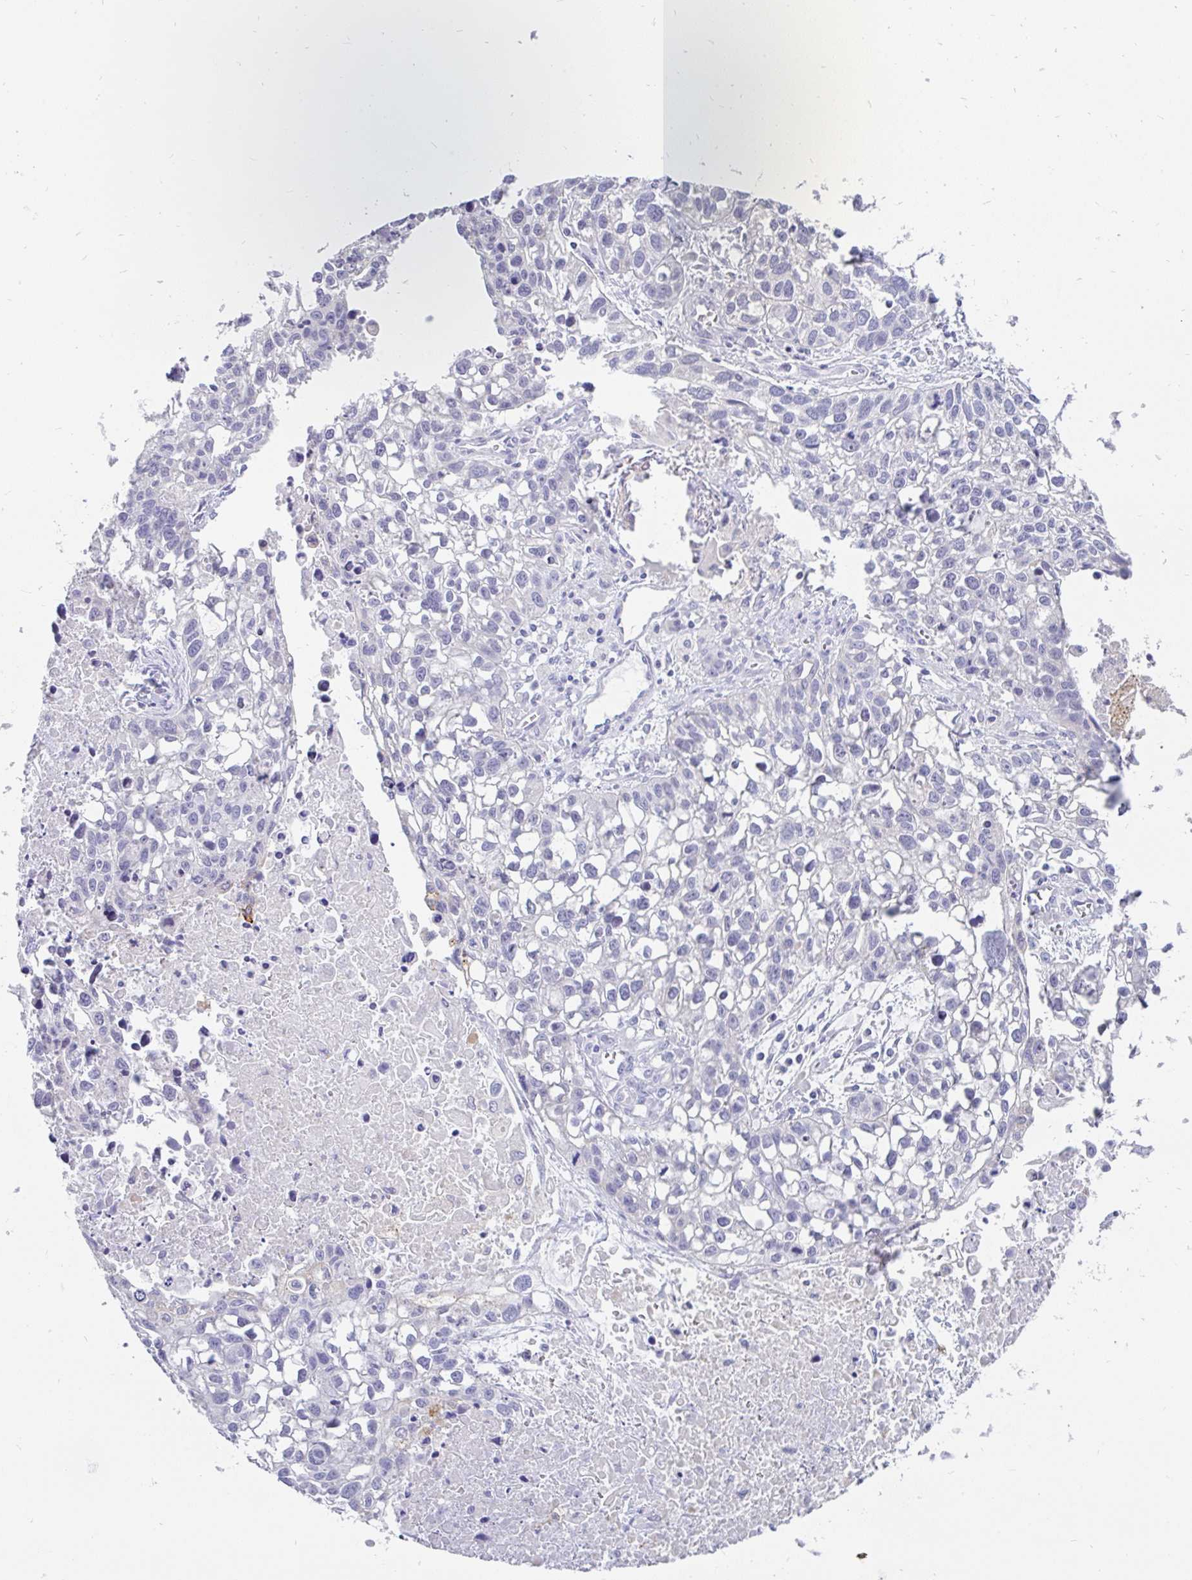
{"staining": {"intensity": "negative", "quantity": "none", "location": "none"}, "tissue": "lung cancer", "cell_type": "Tumor cells", "image_type": "cancer", "snomed": [{"axis": "morphology", "description": "Squamous cell carcinoma, NOS"}, {"axis": "topography", "description": "Lung"}], "caption": "Tumor cells show no significant protein expression in lung cancer.", "gene": "INTS5", "patient": {"sex": "male", "age": 74}}